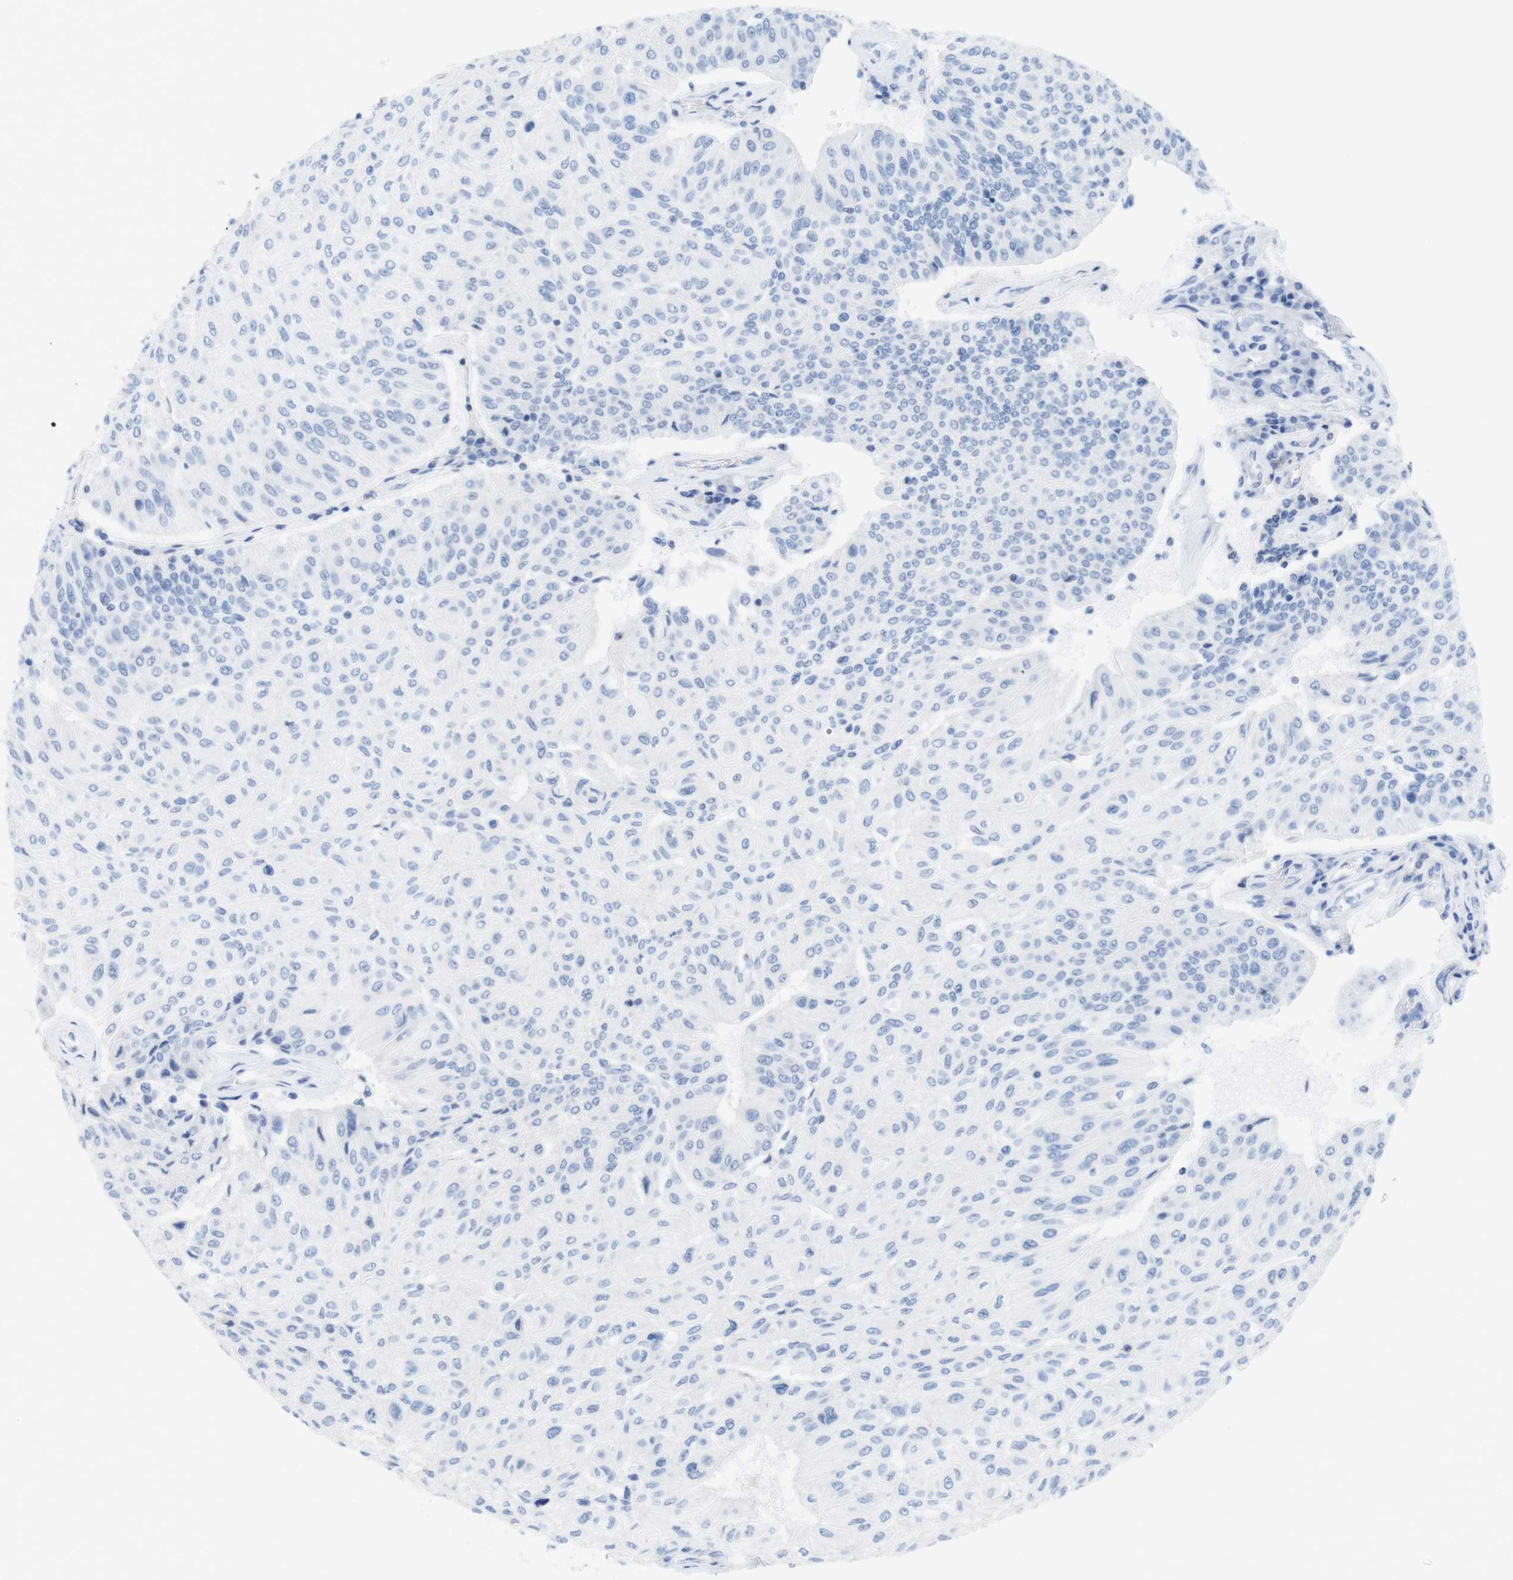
{"staining": {"intensity": "negative", "quantity": "none", "location": "none"}, "tissue": "urothelial cancer", "cell_type": "Tumor cells", "image_type": "cancer", "snomed": [{"axis": "morphology", "description": "Urothelial carcinoma, High grade"}, {"axis": "topography", "description": "Urinary bladder"}], "caption": "This is a image of immunohistochemistry (IHC) staining of urothelial cancer, which shows no expression in tumor cells. The staining was performed using DAB to visualize the protein expression in brown, while the nuclei were stained in blue with hematoxylin (Magnification: 20x).", "gene": "LAG3", "patient": {"sex": "male", "age": 66}}